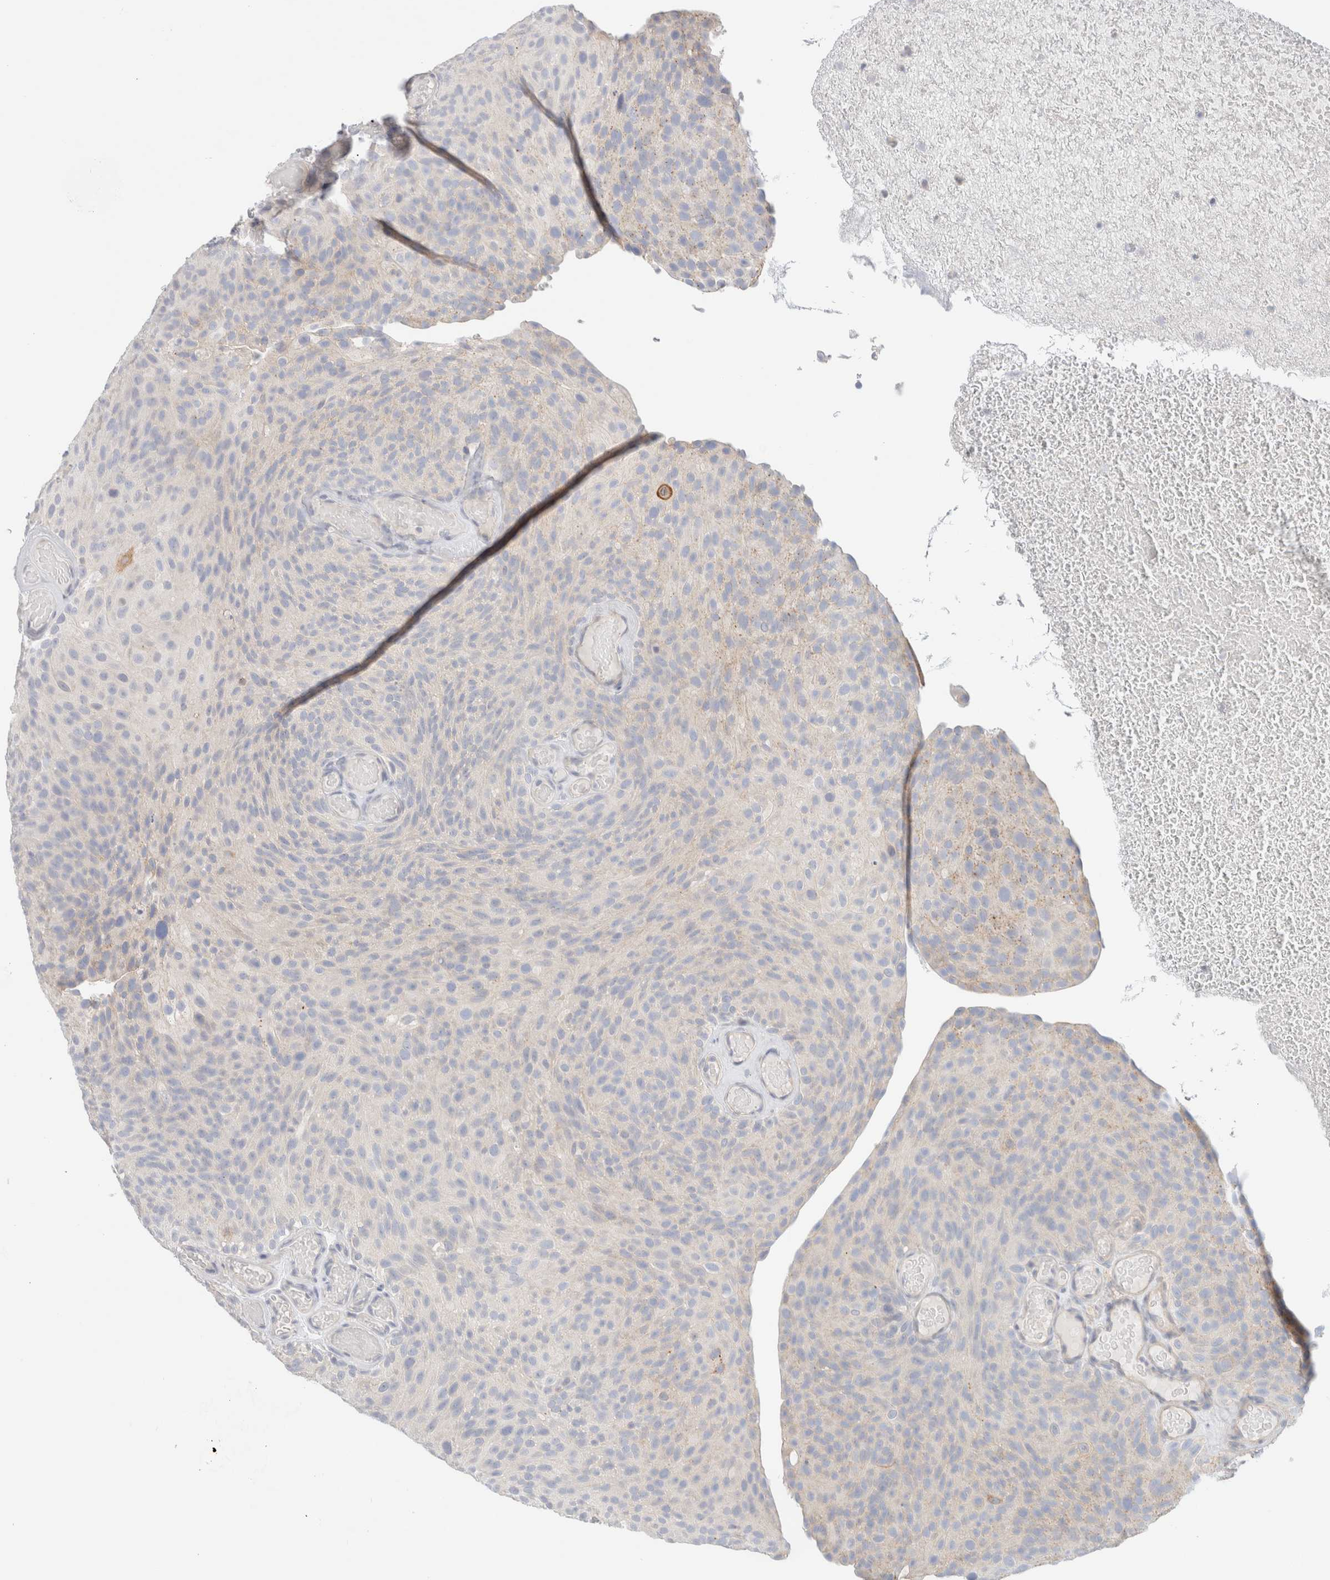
{"staining": {"intensity": "weak", "quantity": "<25%", "location": "cytoplasmic/membranous"}, "tissue": "urothelial cancer", "cell_type": "Tumor cells", "image_type": "cancer", "snomed": [{"axis": "morphology", "description": "Urothelial carcinoma, Low grade"}, {"axis": "topography", "description": "Urinary bladder"}], "caption": "This is an immunohistochemistry (IHC) image of urothelial cancer. There is no staining in tumor cells.", "gene": "SDR16C5", "patient": {"sex": "male", "age": 78}}